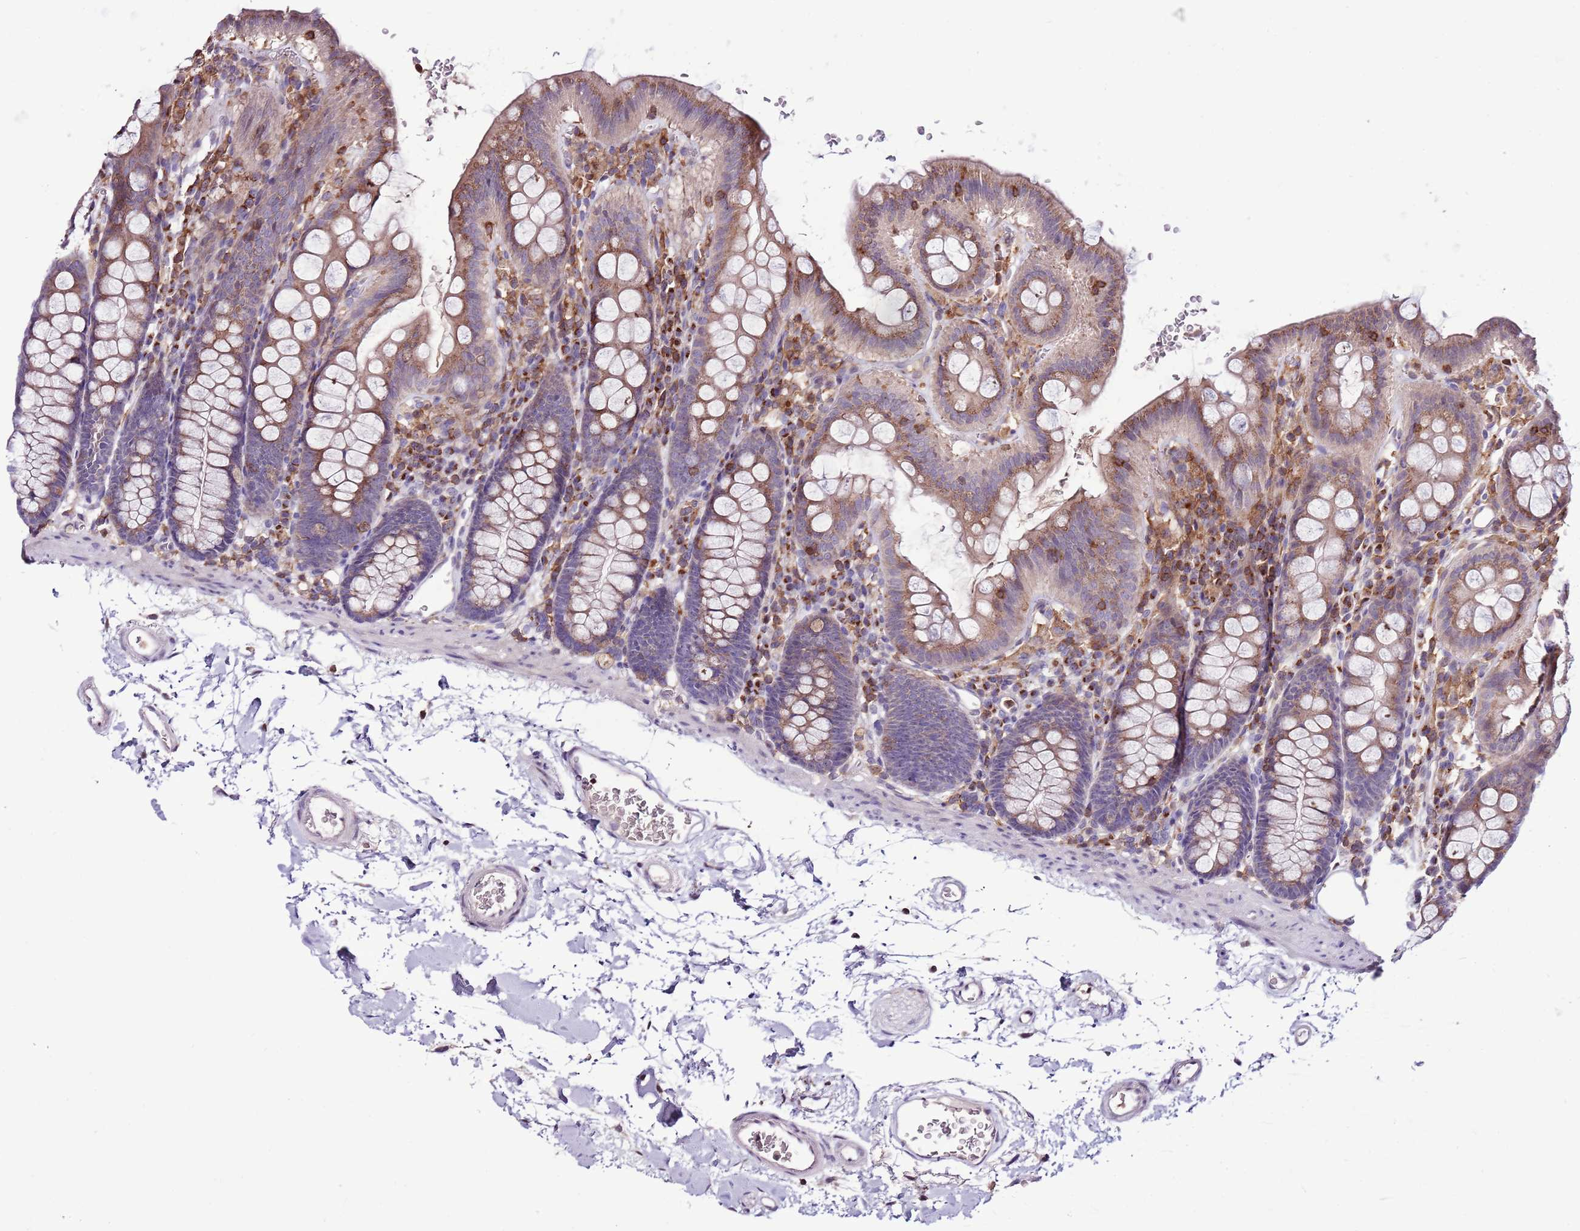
{"staining": {"intensity": "weak", "quantity": "<25%", "location": "cytoplasmic/membranous"}, "tissue": "colon", "cell_type": "Endothelial cells", "image_type": "normal", "snomed": [{"axis": "morphology", "description": "Normal tissue, NOS"}, {"axis": "topography", "description": "Colon"}], "caption": "A micrograph of human colon is negative for staining in endothelial cells.", "gene": "ZSWIM1", "patient": {"sex": "male", "age": 75}}